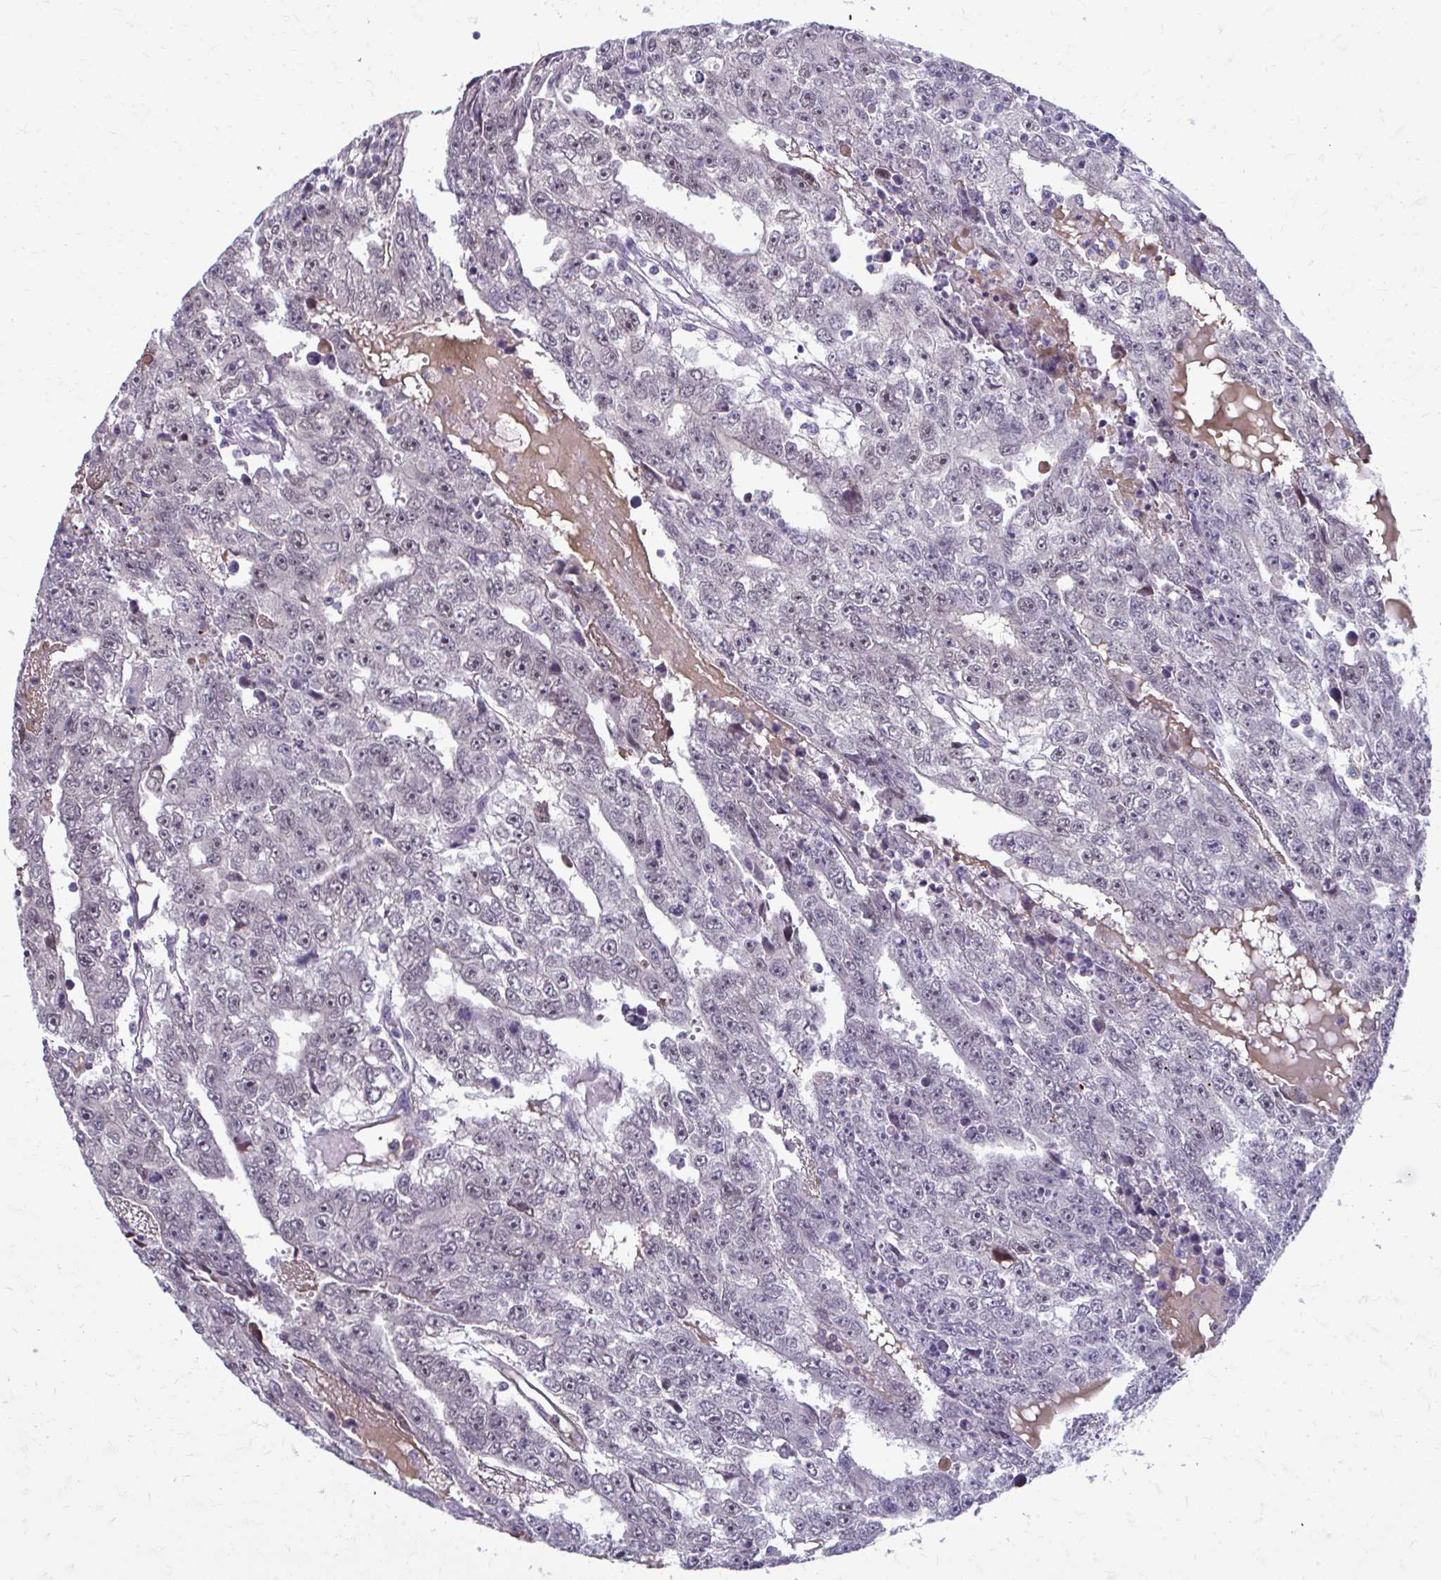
{"staining": {"intensity": "negative", "quantity": "none", "location": "none"}, "tissue": "testis cancer", "cell_type": "Tumor cells", "image_type": "cancer", "snomed": [{"axis": "morphology", "description": "Carcinoma, Embryonal, NOS"}, {"axis": "topography", "description": "Testis"}], "caption": "Tumor cells are negative for brown protein staining in testis cancer (embryonal carcinoma). (DAB immunohistochemistry visualized using brightfield microscopy, high magnification).", "gene": "MAF1", "patient": {"sex": "male", "age": 20}}